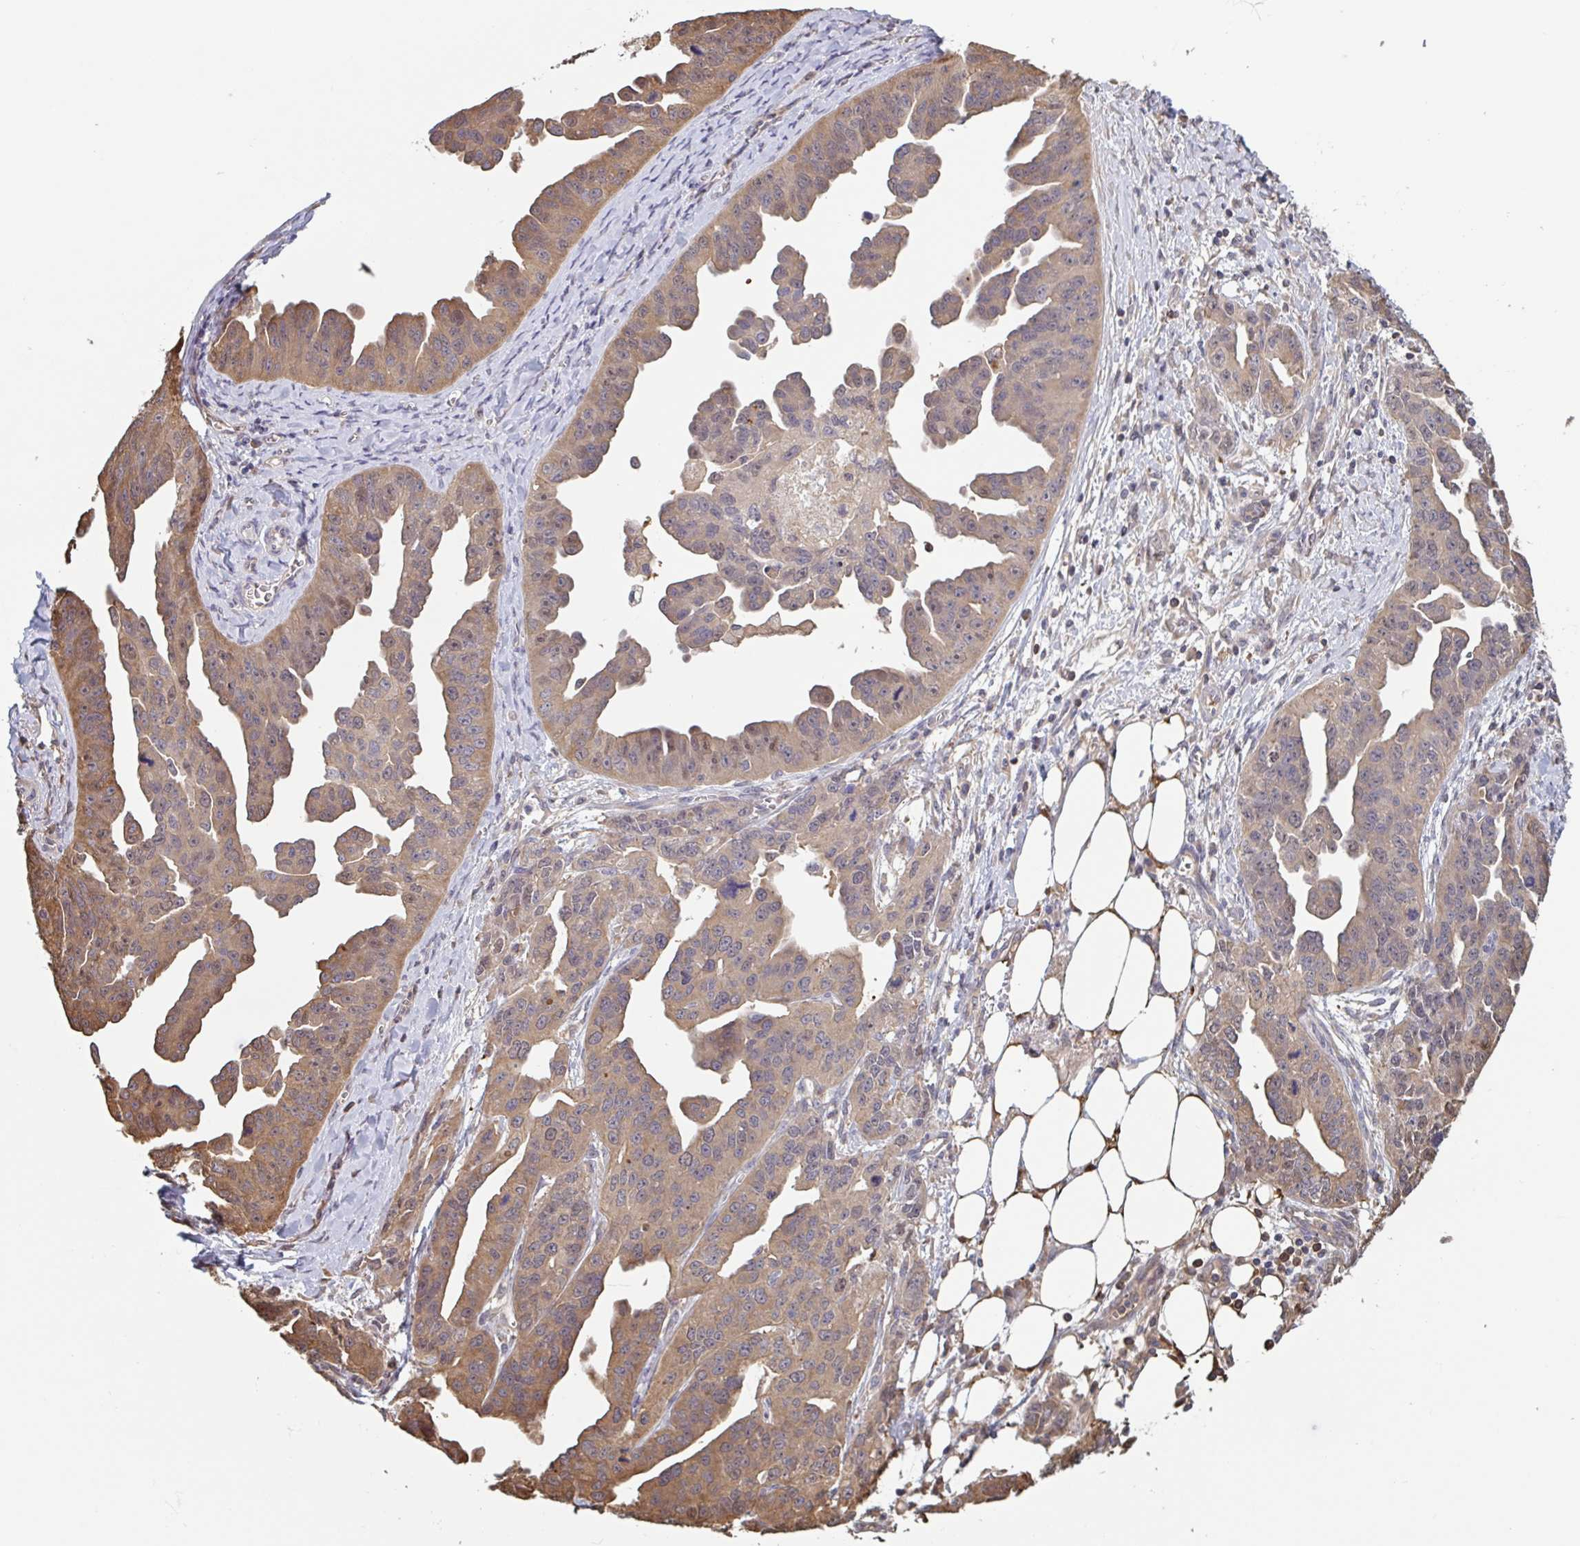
{"staining": {"intensity": "moderate", "quantity": ">75%", "location": "cytoplasmic/membranous"}, "tissue": "ovarian cancer", "cell_type": "Tumor cells", "image_type": "cancer", "snomed": [{"axis": "morphology", "description": "Cystadenocarcinoma, serous, NOS"}, {"axis": "topography", "description": "Ovary"}], "caption": "This micrograph shows immunohistochemistry (IHC) staining of serous cystadenocarcinoma (ovarian), with medium moderate cytoplasmic/membranous expression in about >75% of tumor cells.", "gene": "OTOP2", "patient": {"sex": "female", "age": 75}}